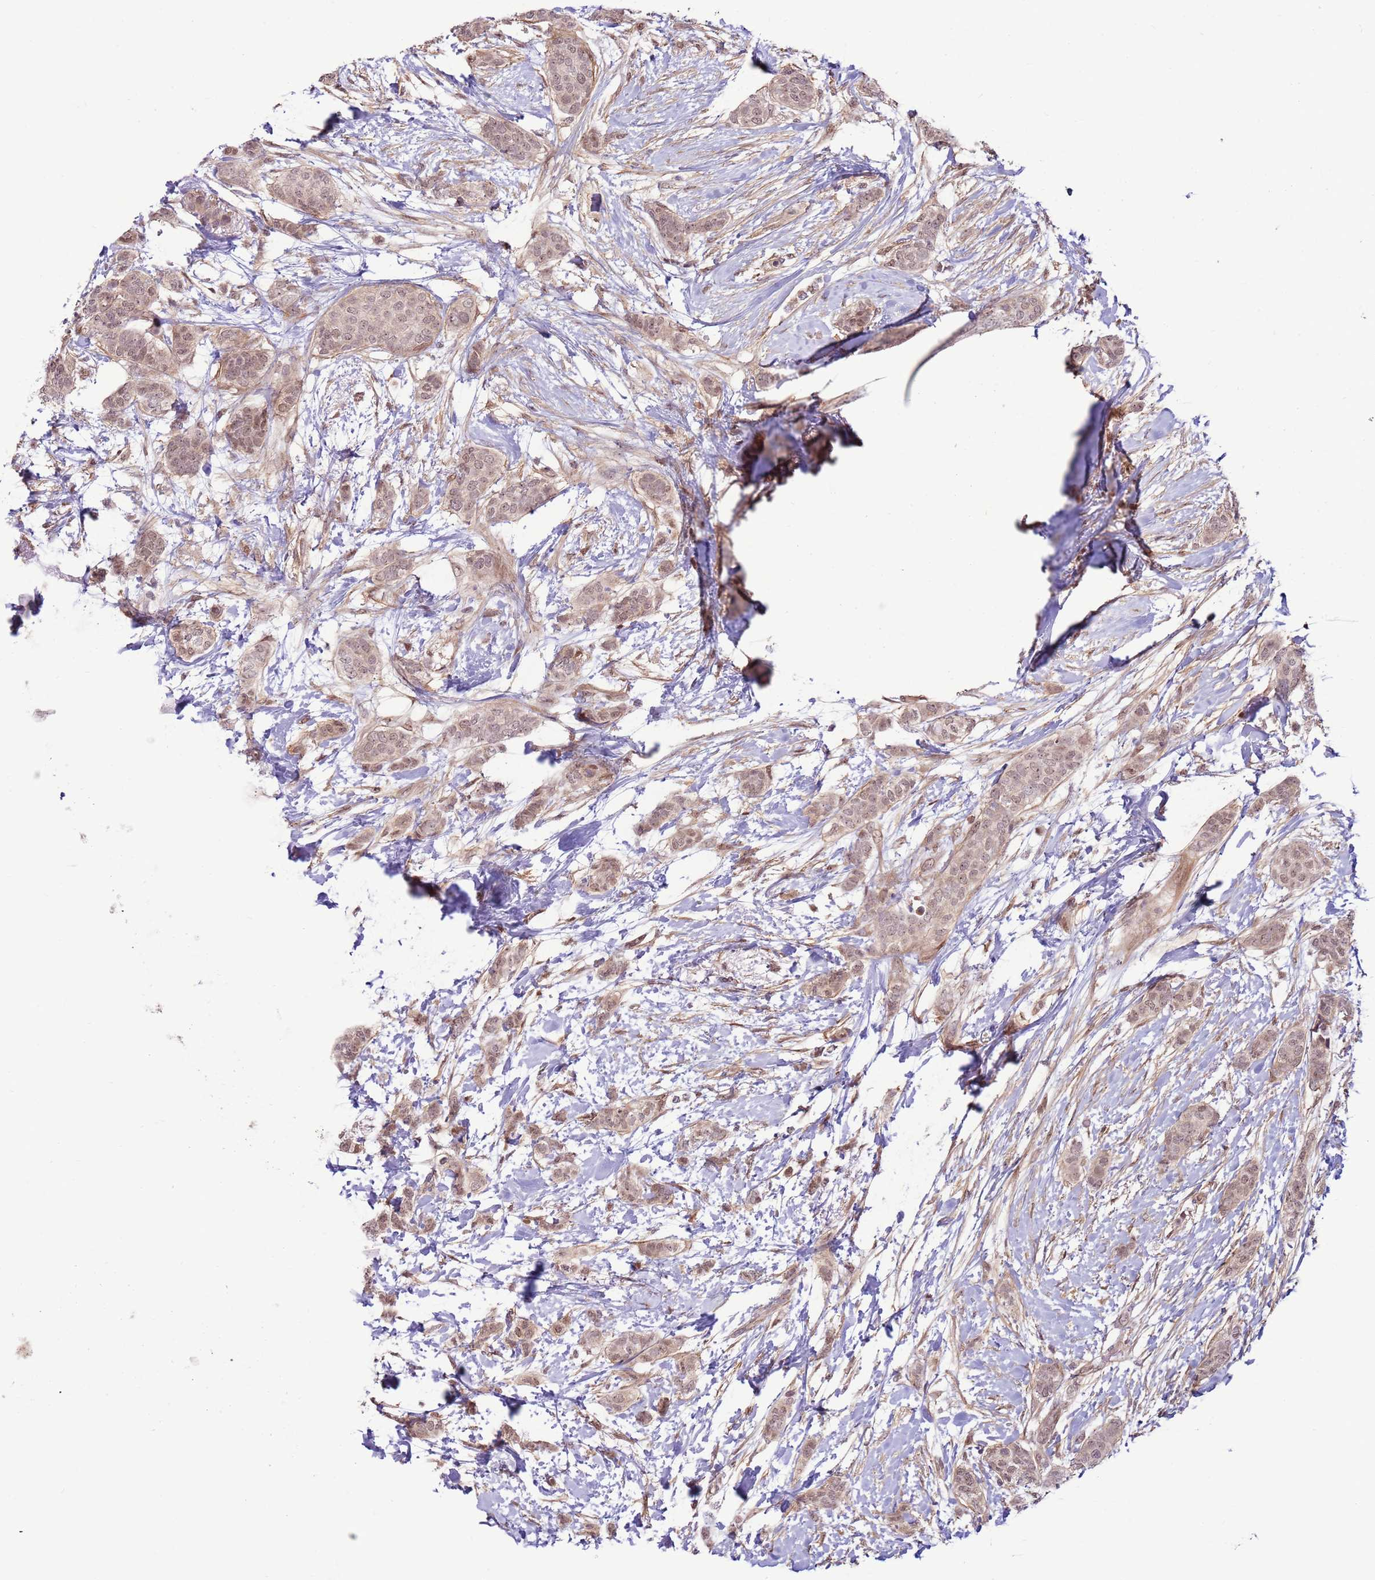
{"staining": {"intensity": "weak", "quantity": ">75%", "location": "cytoplasmic/membranous,nuclear"}, "tissue": "breast cancer", "cell_type": "Tumor cells", "image_type": "cancer", "snomed": [{"axis": "morphology", "description": "Duct carcinoma"}, {"axis": "topography", "description": "Breast"}], "caption": "The immunohistochemical stain shows weak cytoplasmic/membranous and nuclear staining in tumor cells of breast infiltrating ductal carcinoma tissue.", "gene": "DCAF4", "patient": {"sex": "female", "age": 72}}